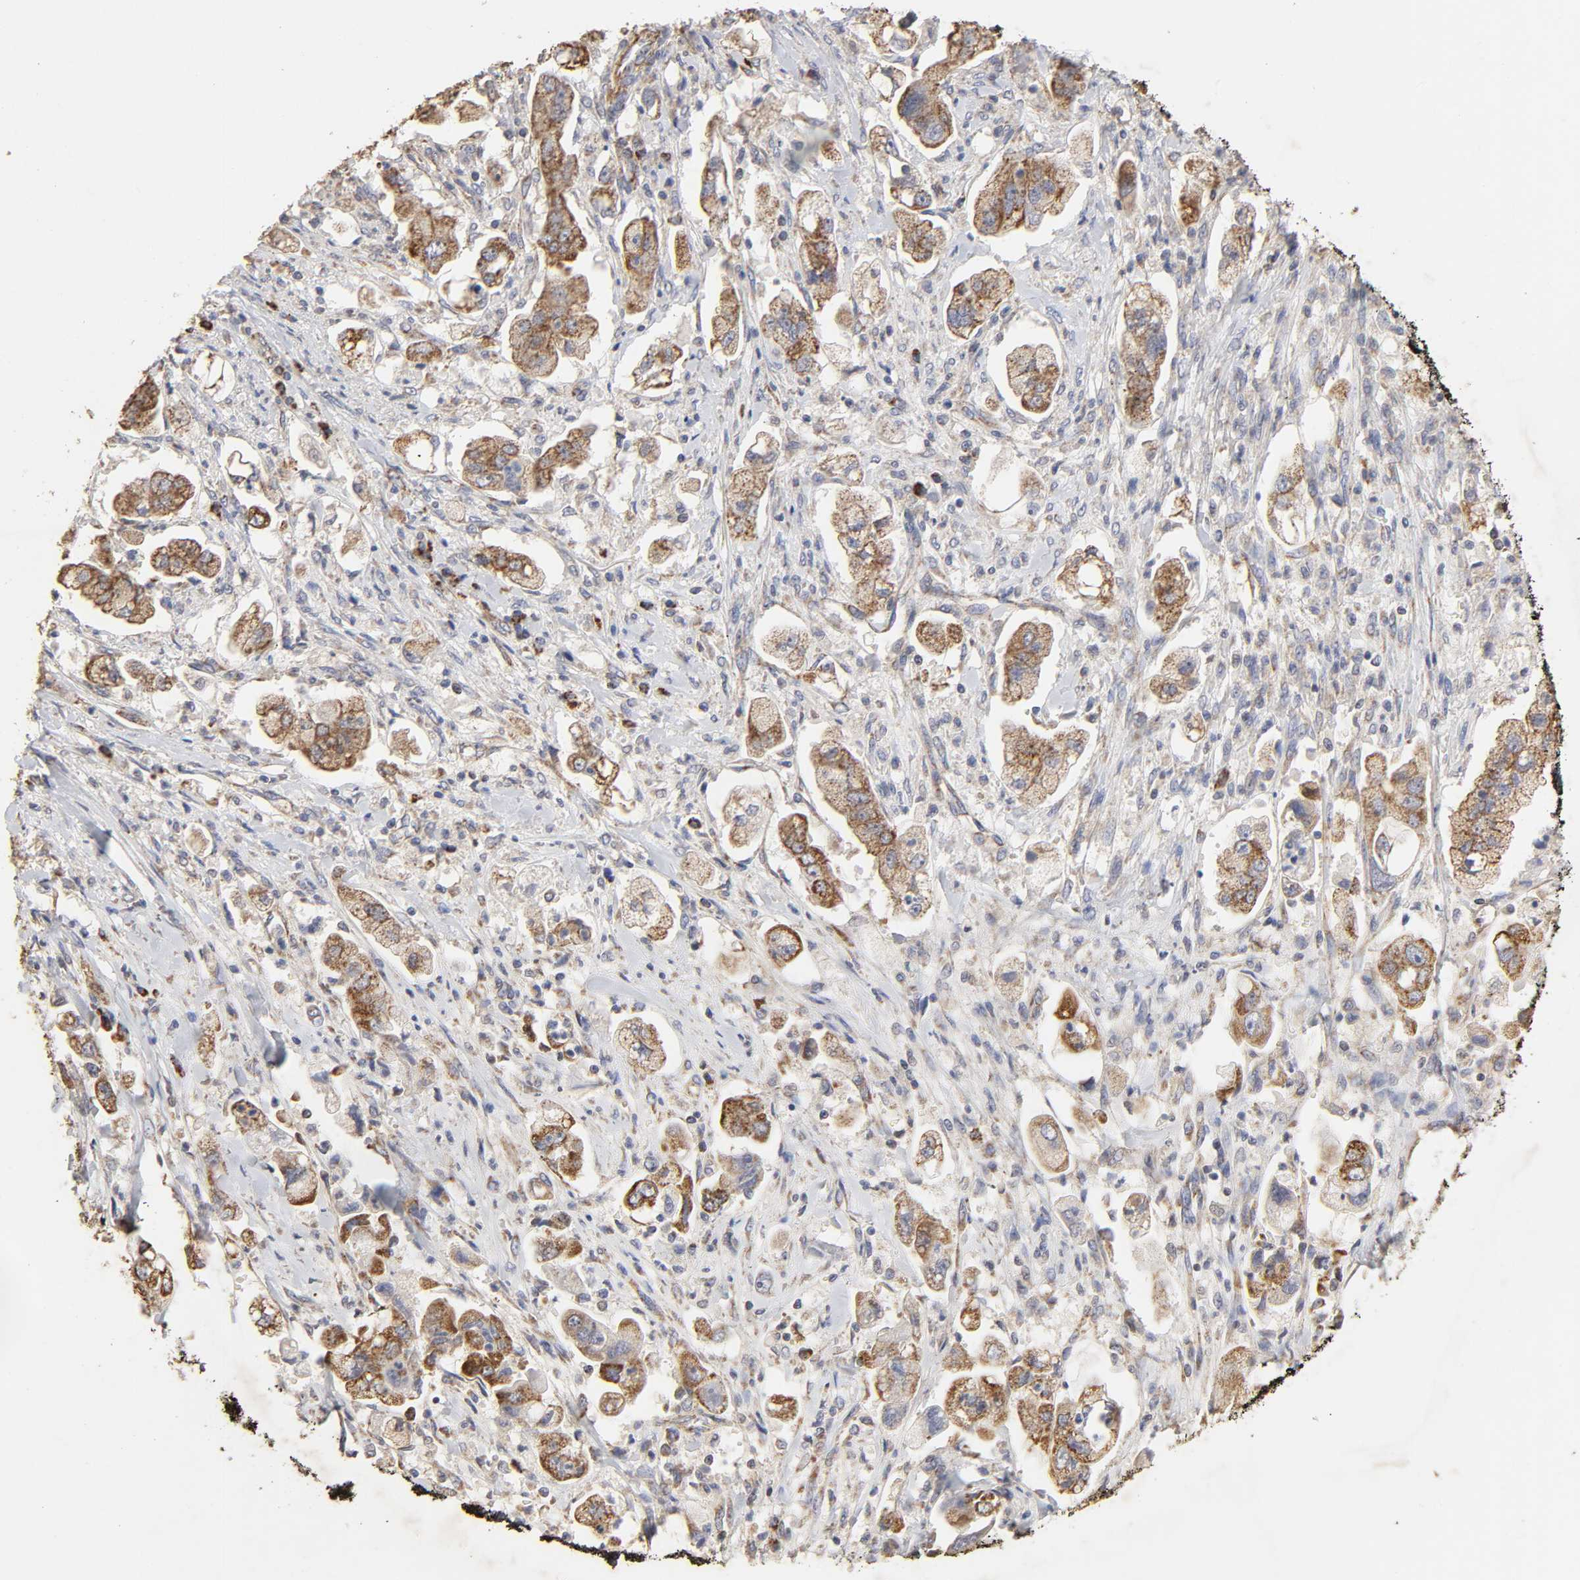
{"staining": {"intensity": "strong", "quantity": ">75%", "location": "cytoplasmic/membranous"}, "tissue": "stomach cancer", "cell_type": "Tumor cells", "image_type": "cancer", "snomed": [{"axis": "morphology", "description": "Adenocarcinoma, NOS"}, {"axis": "topography", "description": "Stomach"}], "caption": "Stomach cancer stained for a protein (brown) exhibits strong cytoplasmic/membranous positive positivity in approximately >75% of tumor cells.", "gene": "CYCS", "patient": {"sex": "male", "age": 62}}